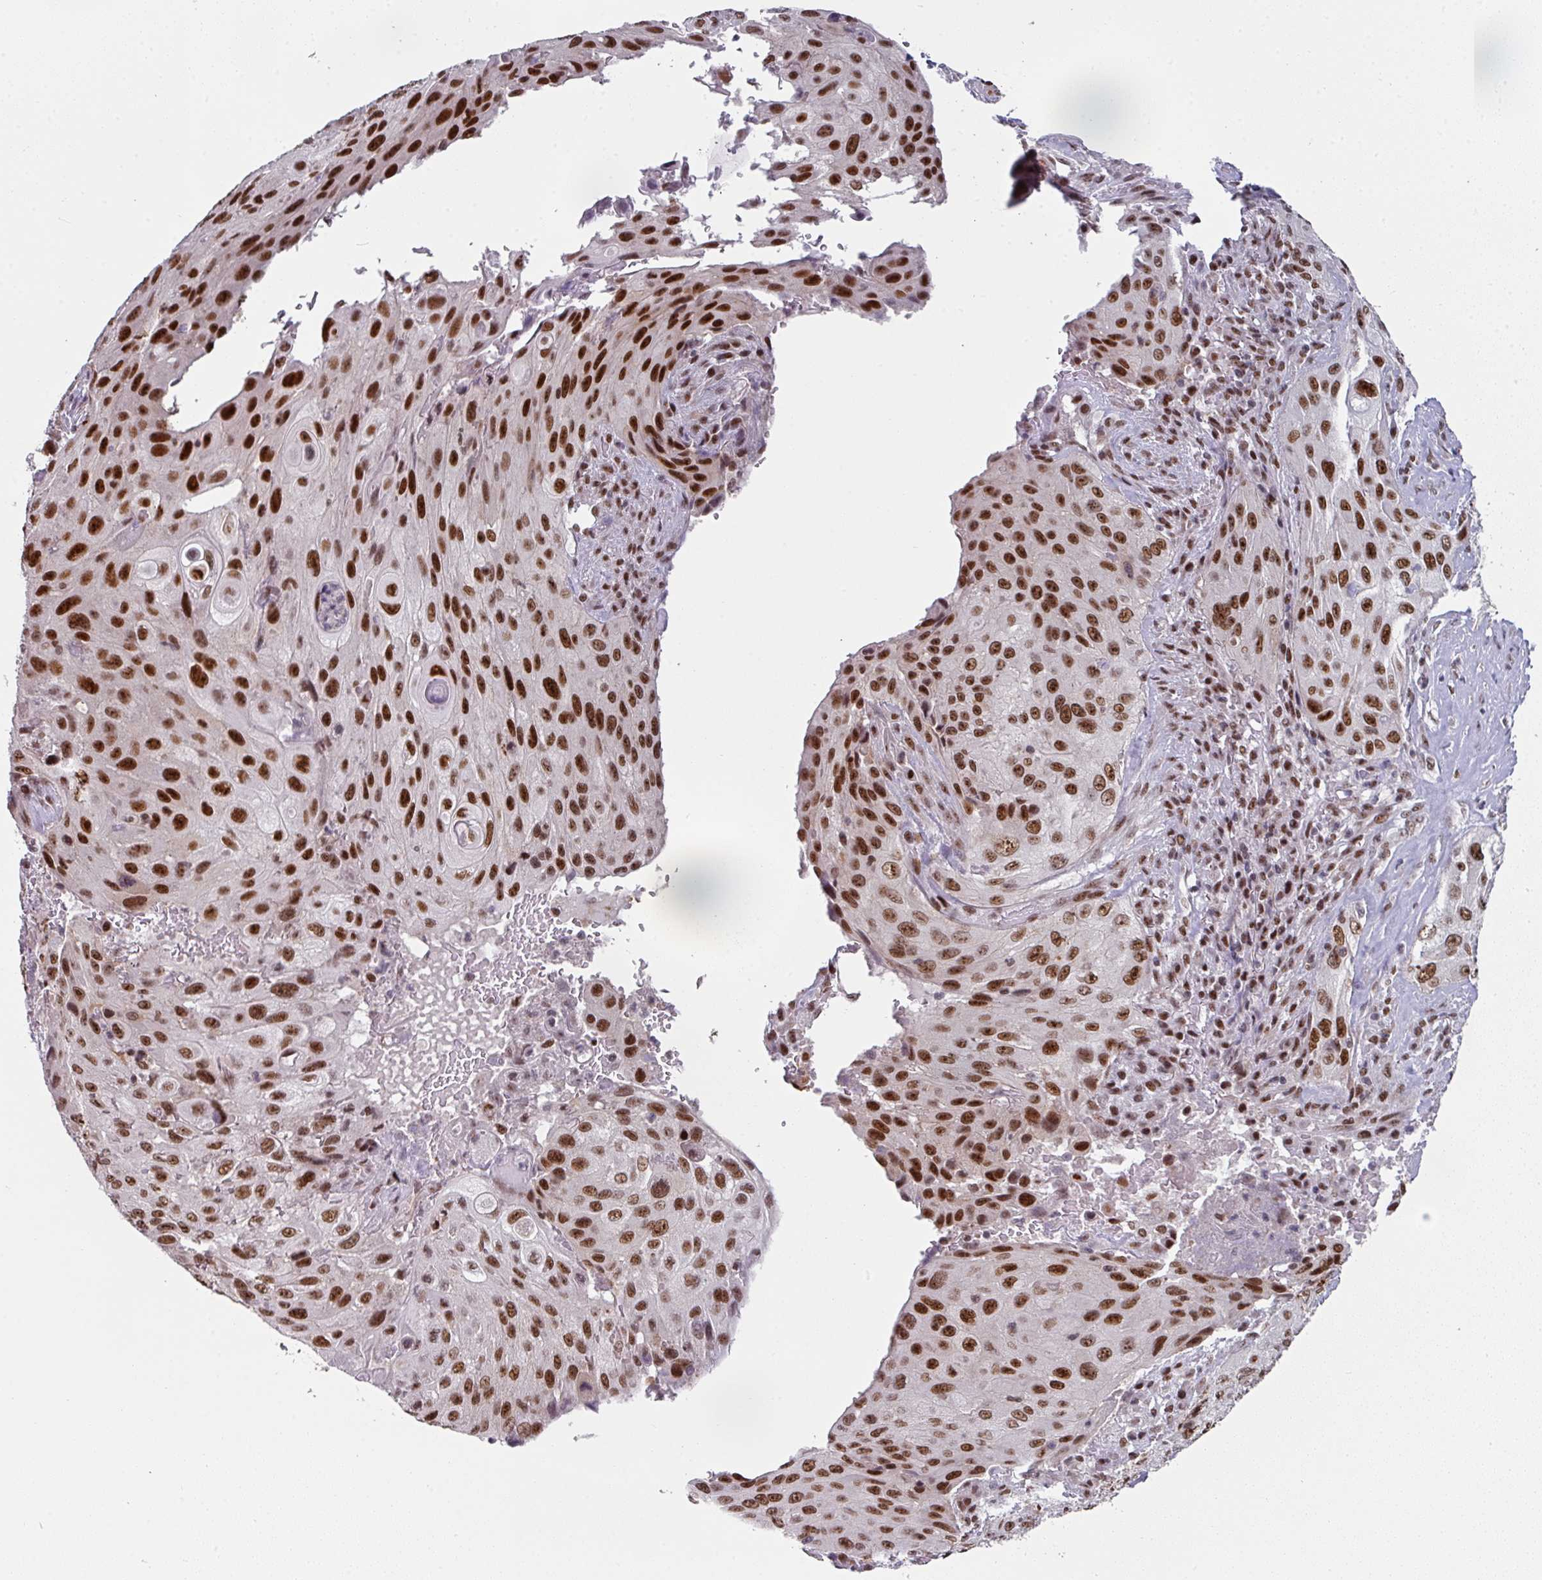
{"staining": {"intensity": "strong", "quantity": ">75%", "location": "nuclear"}, "tissue": "cervical cancer", "cell_type": "Tumor cells", "image_type": "cancer", "snomed": [{"axis": "morphology", "description": "Squamous cell carcinoma, NOS"}, {"axis": "topography", "description": "Cervix"}], "caption": "This is an image of immunohistochemistry staining of cervical cancer (squamous cell carcinoma), which shows strong positivity in the nuclear of tumor cells.", "gene": "RAD50", "patient": {"sex": "female", "age": 42}}